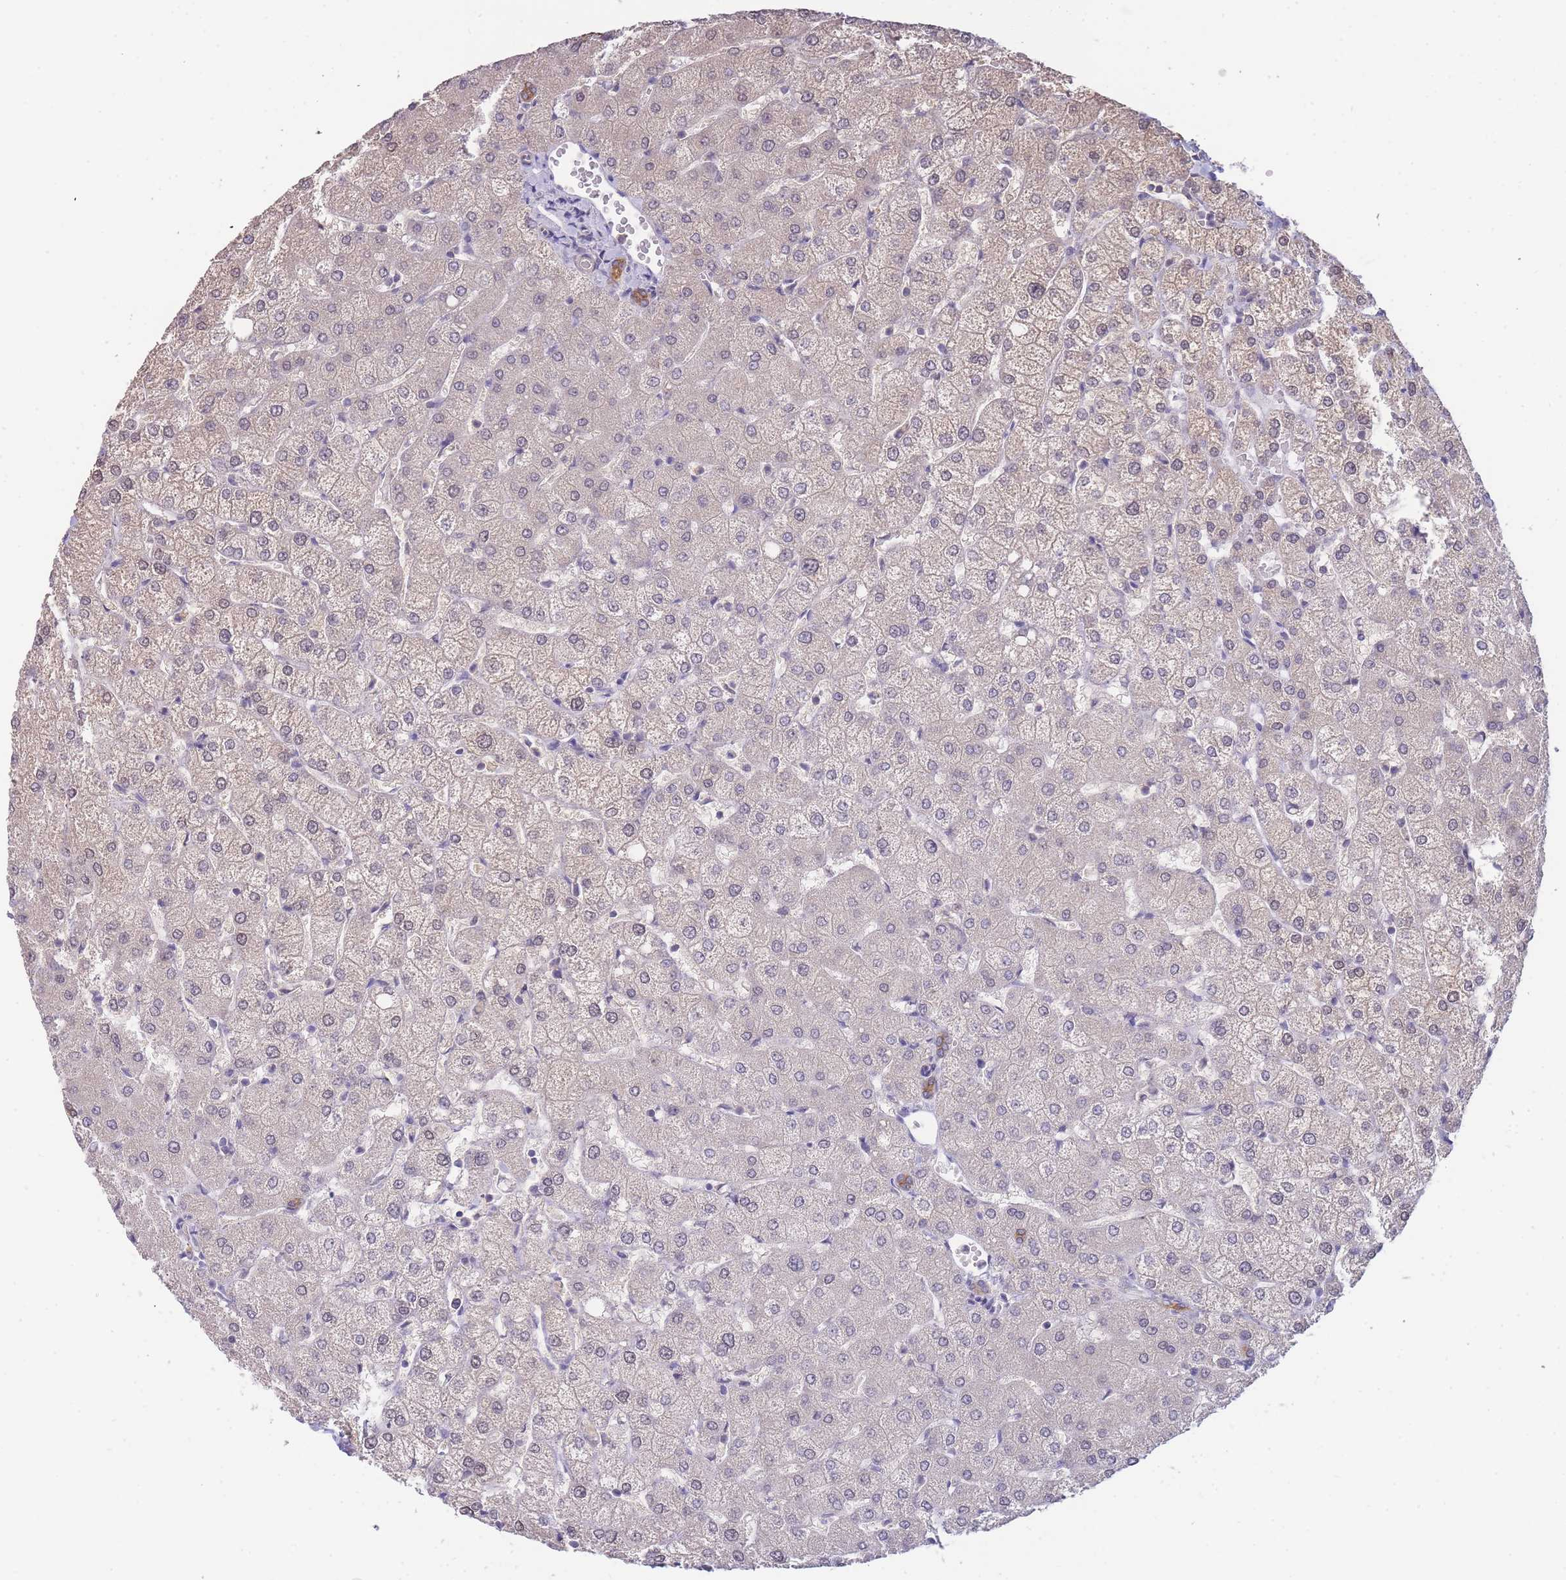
{"staining": {"intensity": "moderate", "quantity": ">75%", "location": "cytoplasmic/membranous"}, "tissue": "liver", "cell_type": "Cholangiocytes", "image_type": "normal", "snomed": [{"axis": "morphology", "description": "Normal tissue, NOS"}, {"axis": "topography", "description": "Liver"}], "caption": "Immunohistochemistry (IHC) of normal human liver shows medium levels of moderate cytoplasmic/membranous positivity in about >75% of cholangiocytes.", "gene": "SMC6", "patient": {"sex": "female", "age": 54}}